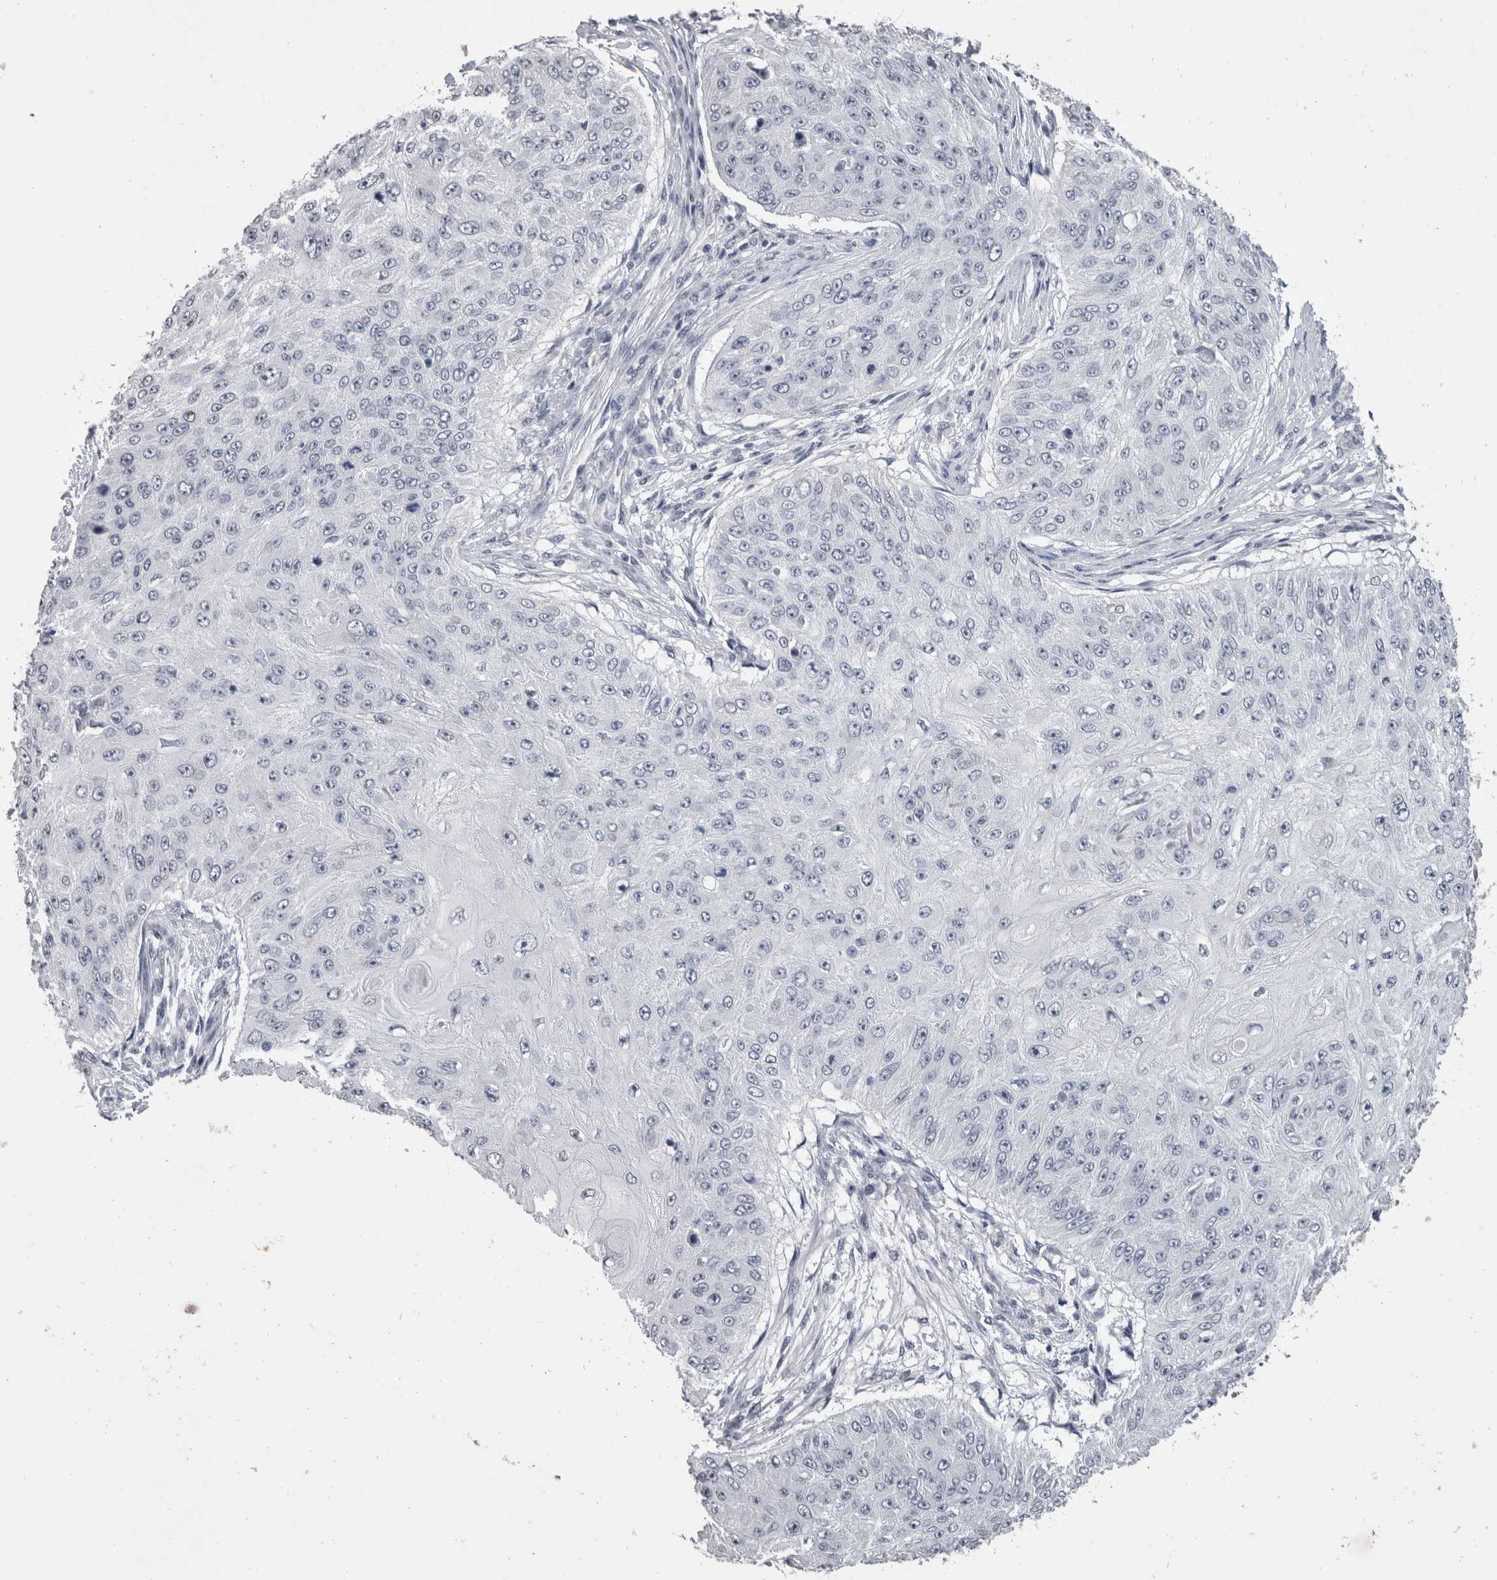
{"staining": {"intensity": "negative", "quantity": "none", "location": "none"}, "tissue": "skin cancer", "cell_type": "Tumor cells", "image_type": "cancer", "snomed": [{"axis": "morphology", "description": "Squamous cell carcinoma, NOS"}, {"axis": "topography", "description": "Skin"}], "caption": "Tumor cells are negative for protein expression in human skin cancer.", "gene": "DDX17", "patient": {"sex": "female", "age": 80}}